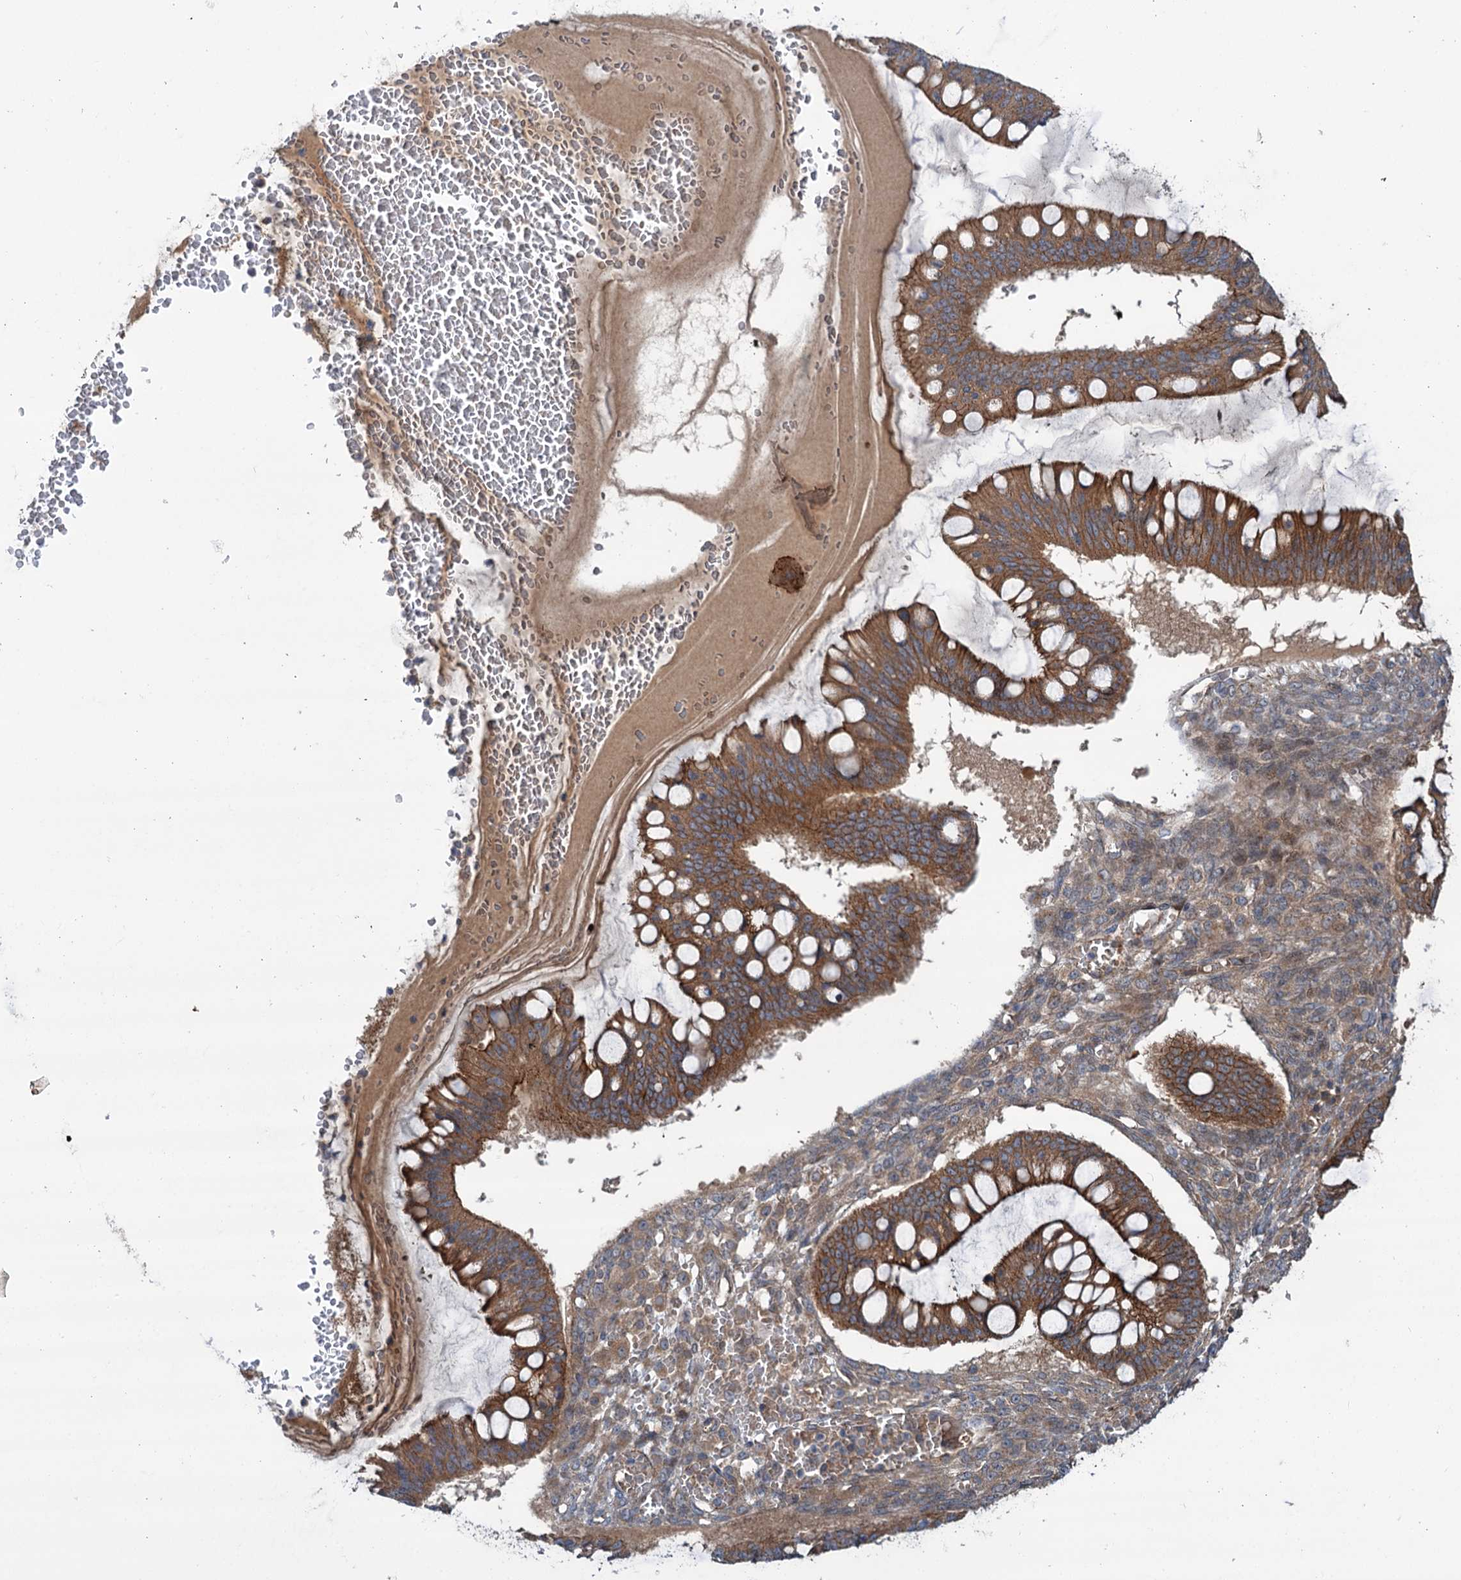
{"staining": {"intensity": "strong", "quantity": ">75%", "location": "cytoplasmic/membranous"}, "tissue": "ovarian cancer", "cell_type": "Tumor cells", "image_type": "cancer", "snomed": [{"axis": "morphology", "description": "Cystadenocarcinoma, mucinous, NOS"}, {"axis": "topography", "description": "Ovary"}], "caption": "Strong cytoplasmic/membranous protein positivity is seen in about >75% of tumor cells in mucinous cystadenocarcinoma (ovarian).", "gene": "ADGRG4", "patient": {"sex": "female", "age": 73}}